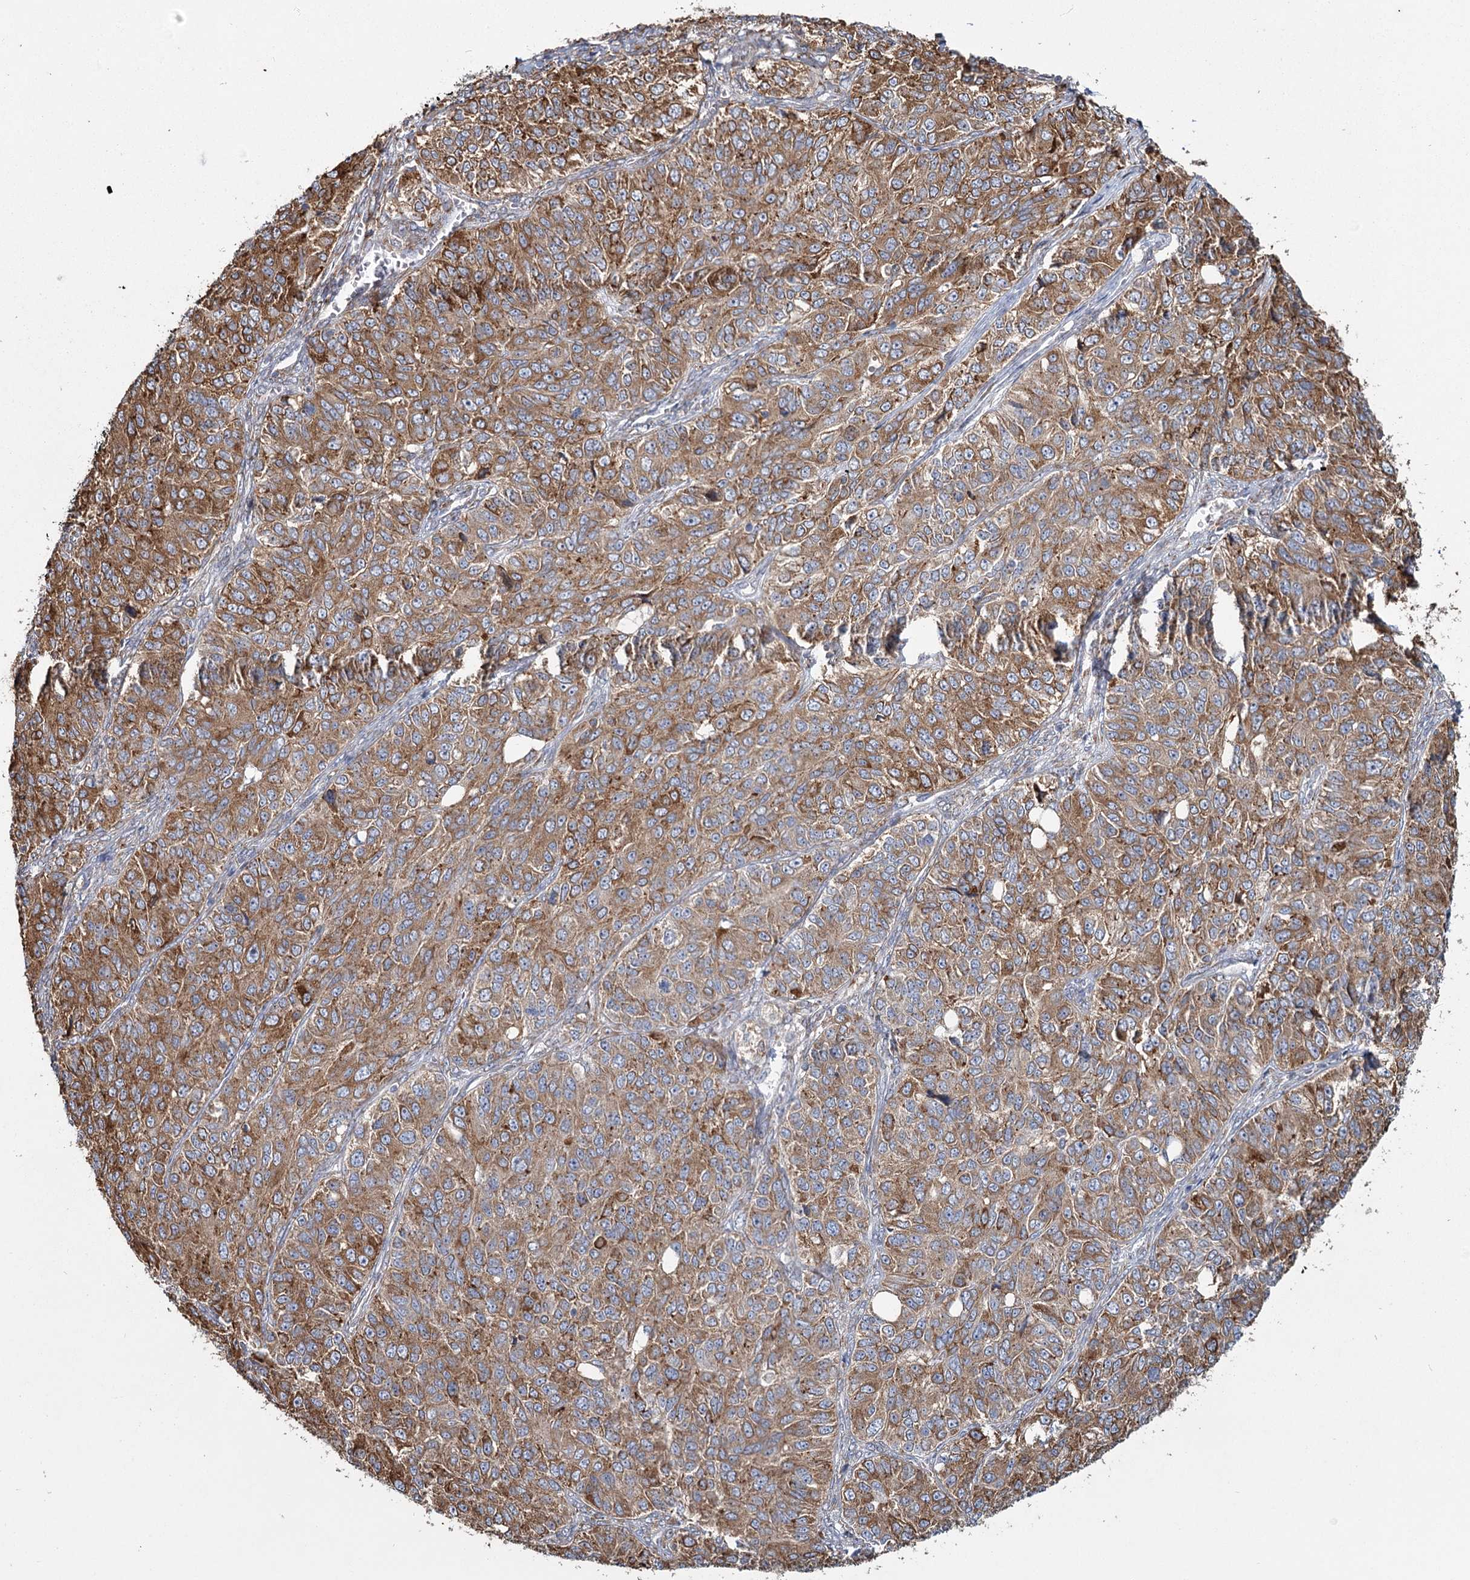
{"staining": {"intensity": "moderate", "quantity": ">75%", "location": "cytoplasmic/membranous"}, "tissue": "ovarian cancer", "cell_type": "Tumor cells", "image_type": "cancer", "snomed": [{"axis": "morphology", "description": "Carcinoma, endometroid"}, {"axis": "topography", "description": "Ovary"}], "caption": "Approximately >75% of tumor cells in human ovarian endometroid carcinoma display moderate cytoplasmic/membranous protein positivity as visualized by brown immunohistochemical staining.", "gene": "ZCCHC9", "patient": {"sex": "female", "age": 51}}